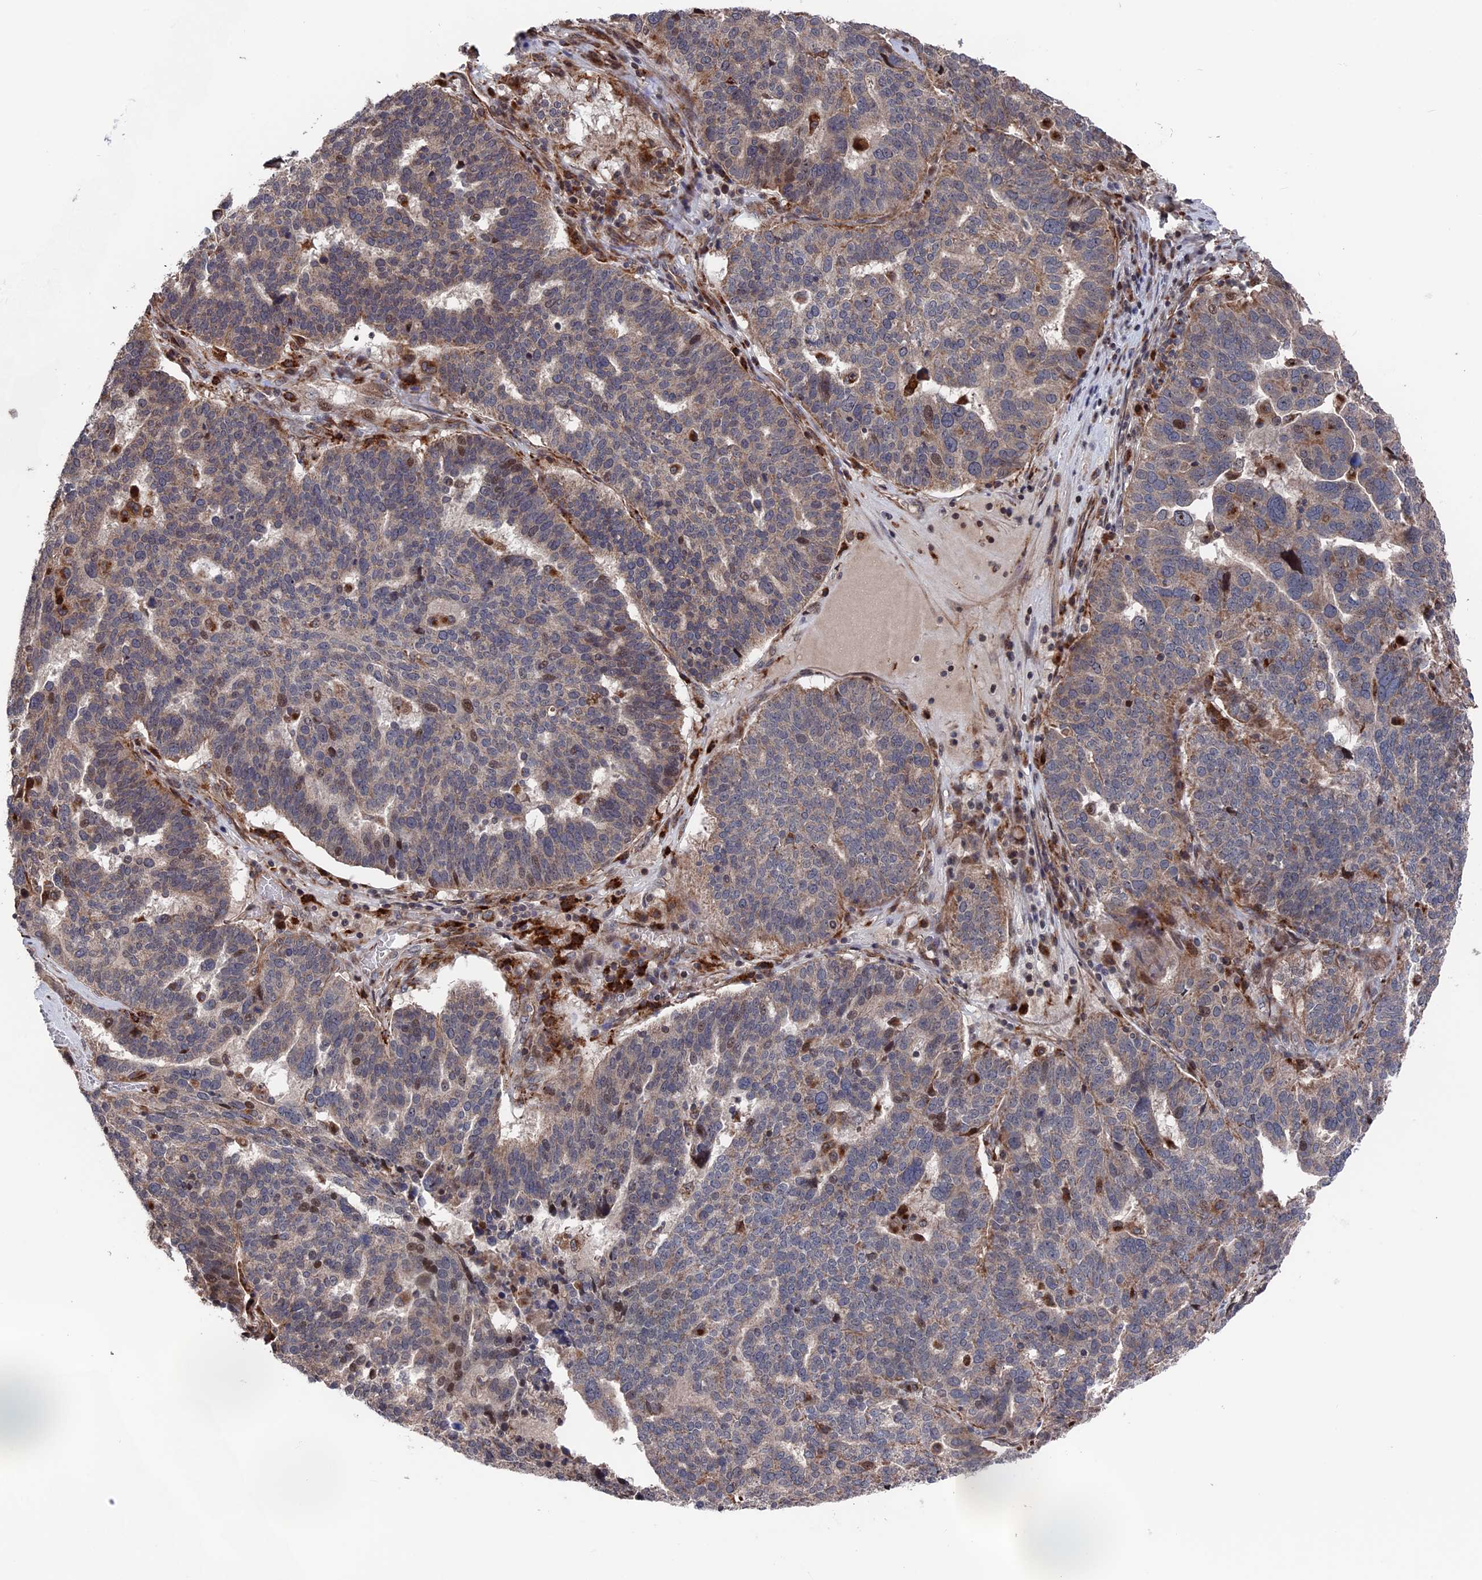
{"staining": {"intensity": "weak", "quantity": "<25%", "location": "nuclear"}, "tissue": "ovarian cancer", "cell_type": "Tumor cells", "image_type": "cancer", "snomed": [{"axis": "morphology", "description": "Cystadenocarcinoma, serous, NOS"}, {"axis": "topography", "description": "Ovary"}], "caption": "An immunohistochemistry (IHC) image of ovarian cancer (serous cystadenocarcinoma) is shown. There is no staining in tumor cells of ovarian cancer (serous cystadenocarcinoma). Brightfield microscopy of immunohistochemistry (IHC) stained with DAB (brown) and hematoxylin (blue), captured at high magnification.", "gene": "PLA2G15", "patient": {"sex": "female", "age": 59}}